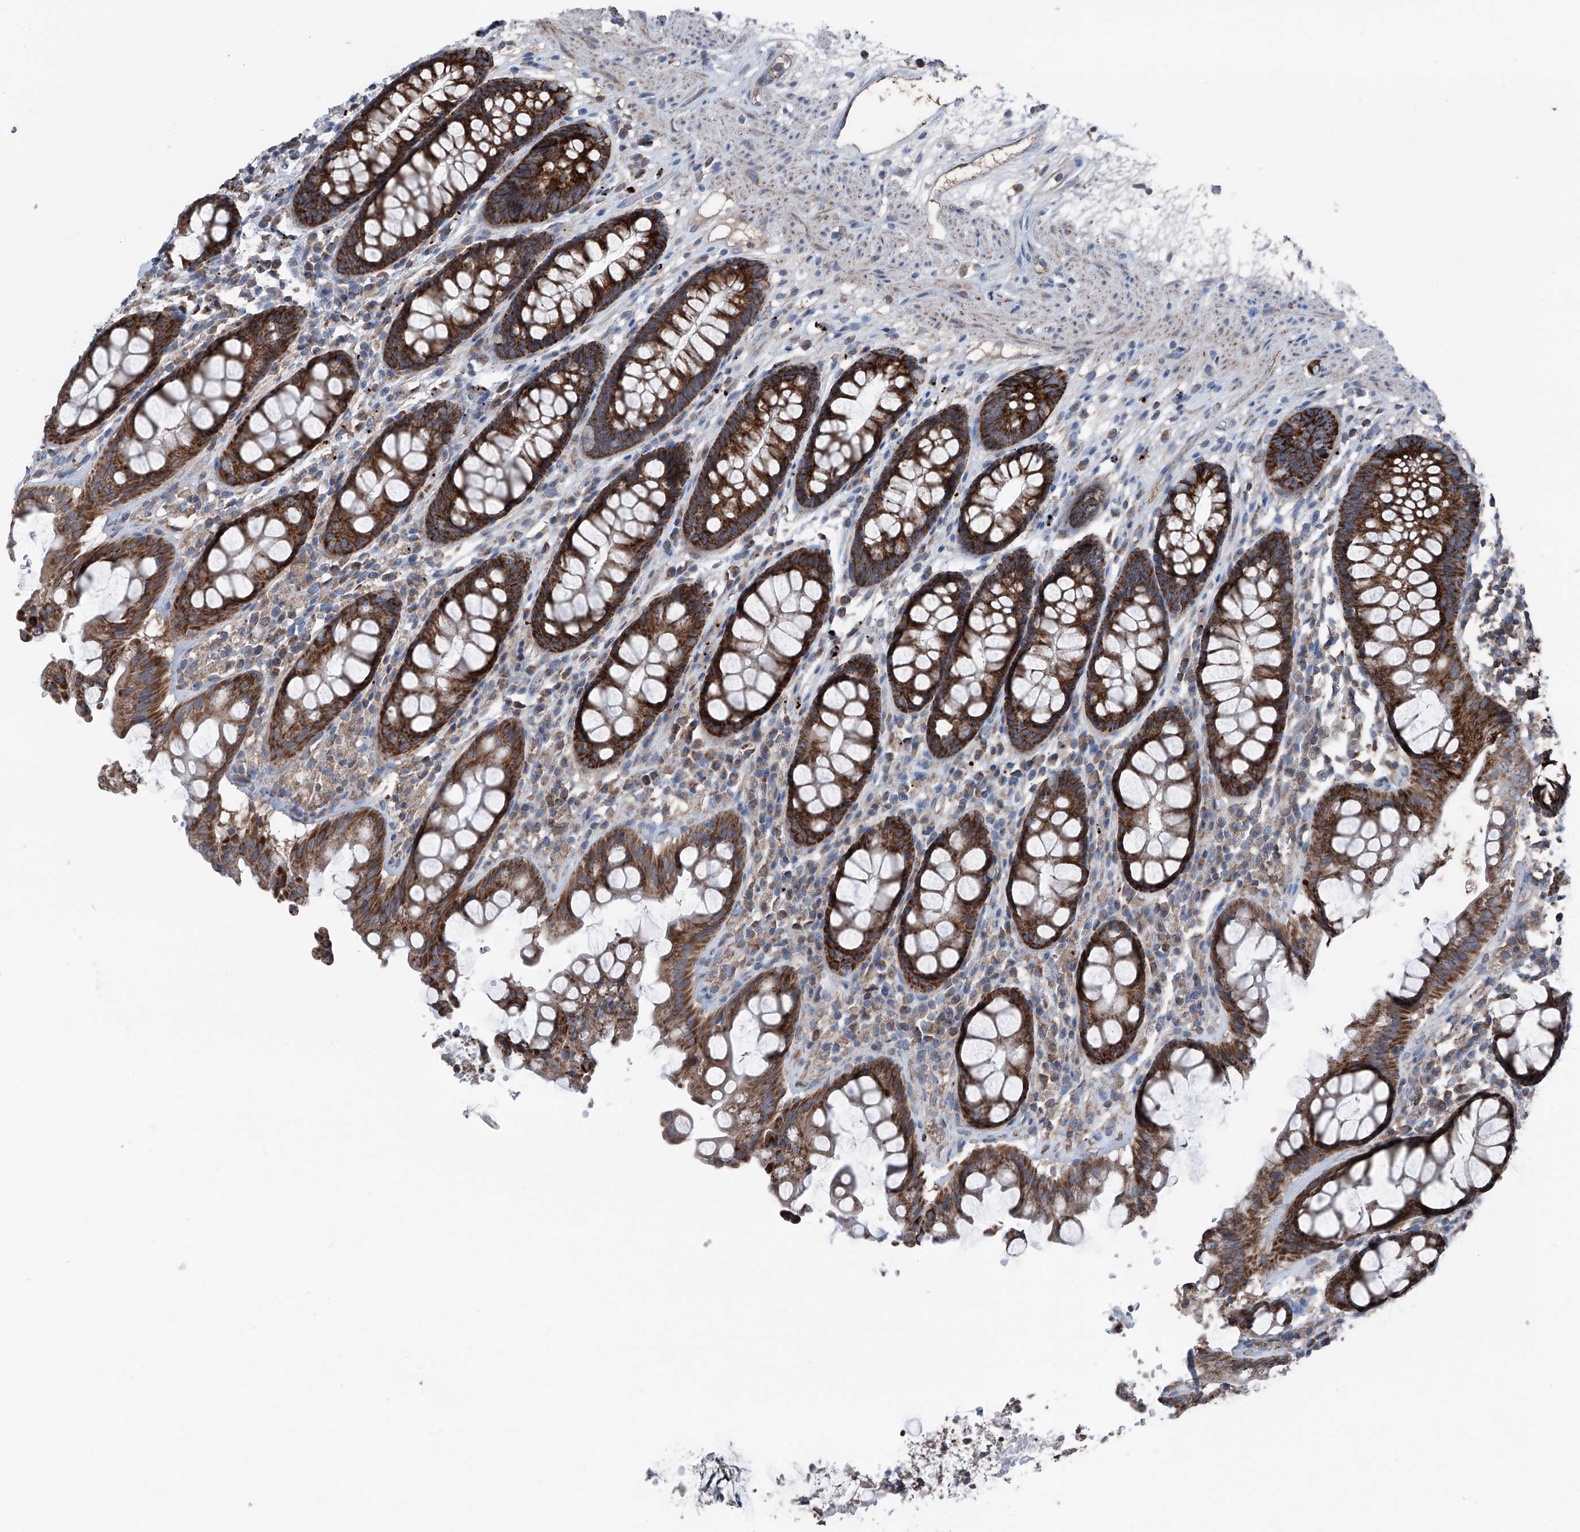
{"staining": {"intensity": "strong", "quantity": ">75%", "location": "cytoplasmic/membranous"}, "tissue": "rectum", "cell_type": "Glandular cells", "image_type": "normal", "snomed": [{"axis": "morphology", "description": "Normal tissue, NOS"}, {"axis": "topography", "description": "Rectum"}], "caption": "A high-resolution micrograph shows immunohistochemistry staining of unremarkable rectum, which shows strong cytoplasmic/membranous staining in approximately >75% of glandular cells.", "gene": "GPAT3", "patient": {"sex": "male", "age": 64}}